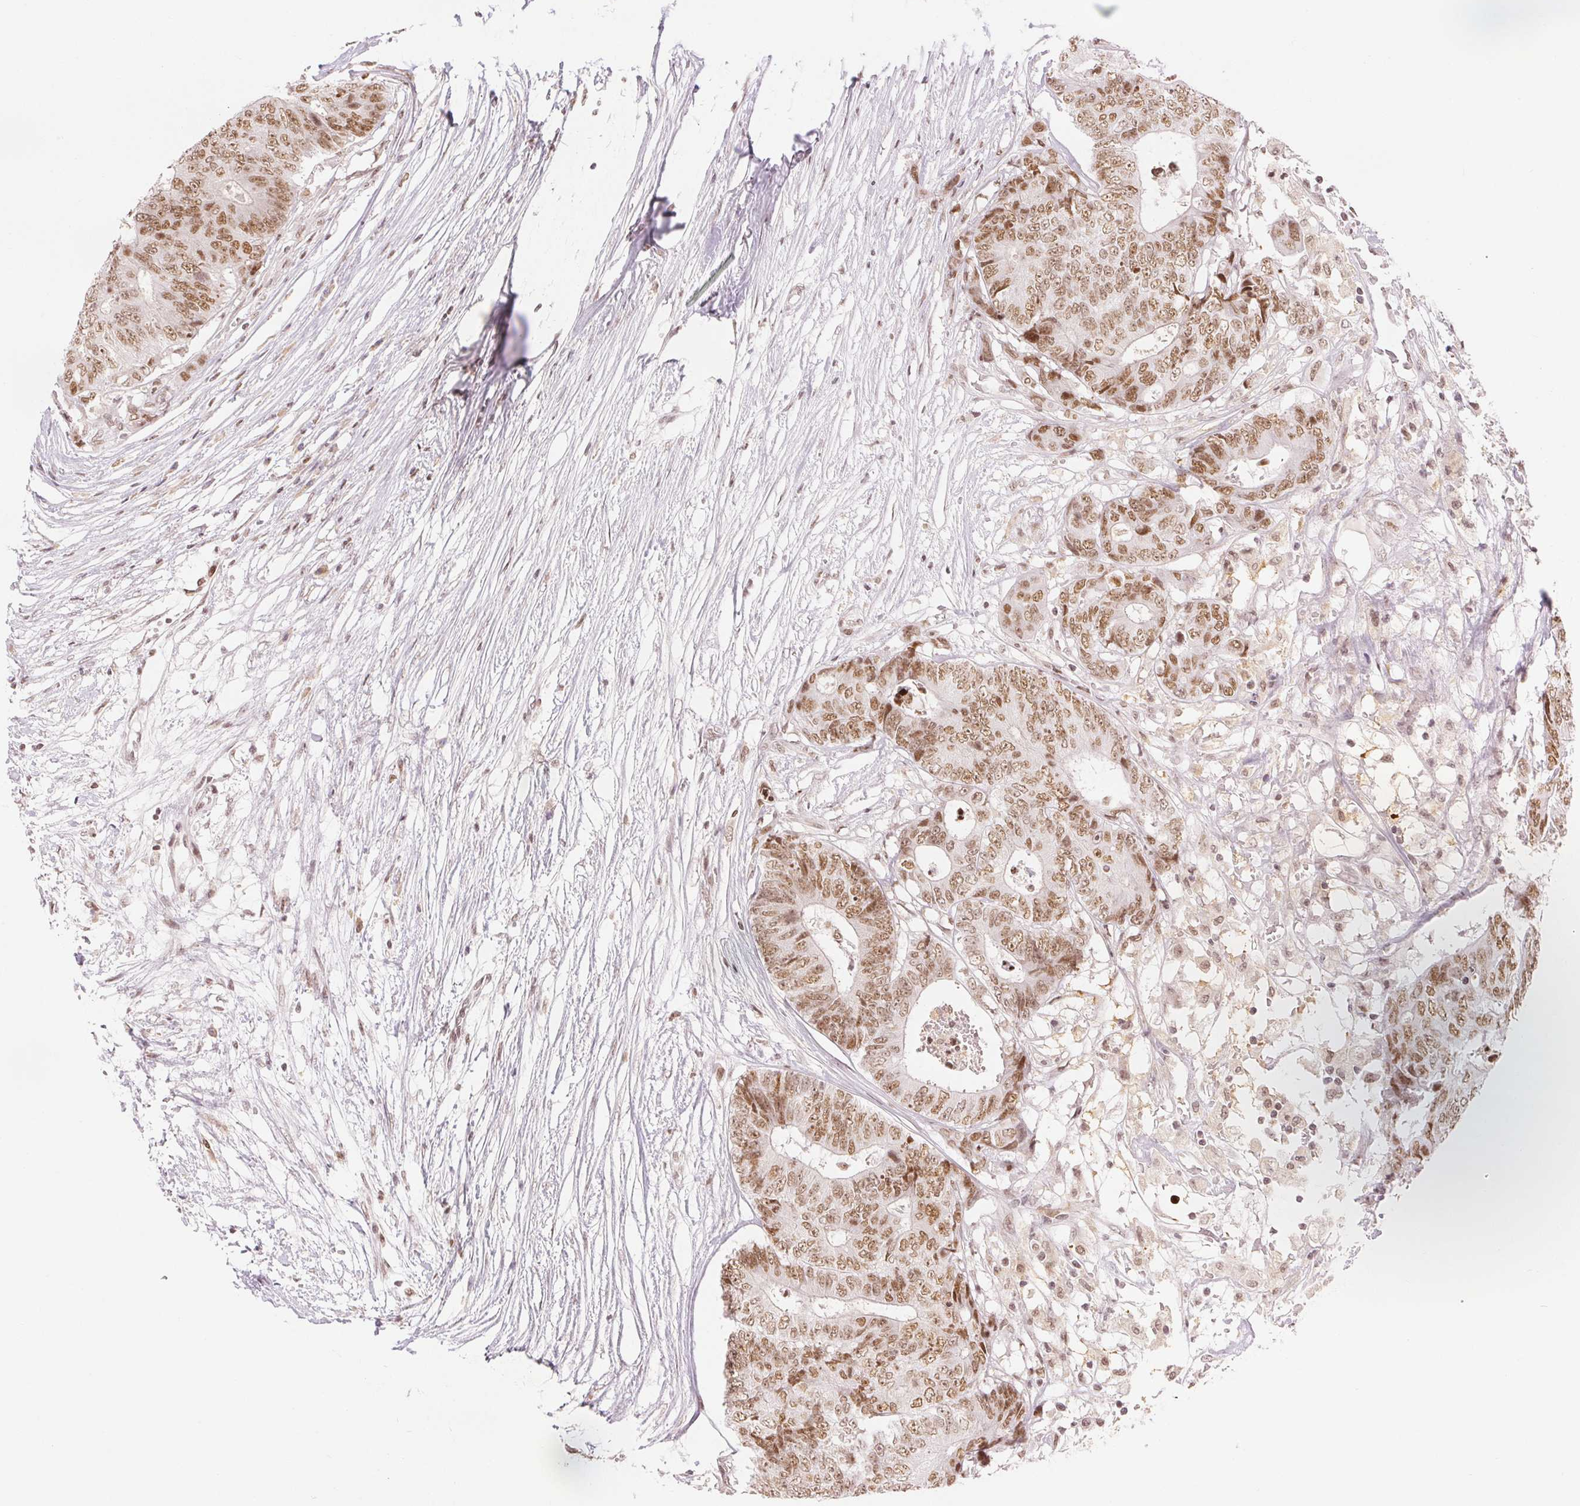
{"staining": {"intensity": "moderate", "quantity": ">75%", "location": "nuclear"}, "tissue": "colorectal cancer", "cell_type": "Tumor cells", "image_type": "cancer", "snomed": [{"axis": "morphology", "description": "Adenocarcinoma, NOS"}, {"axis": "topography", "description": "Colon"}], "caption": "A micrograph of colorectal adenocarcinoma stained for a protein exhibits moderate nuclear brown staining in tumor cells.", "gene": "DEK", "patient": {"sex": "female", "age": 48}}